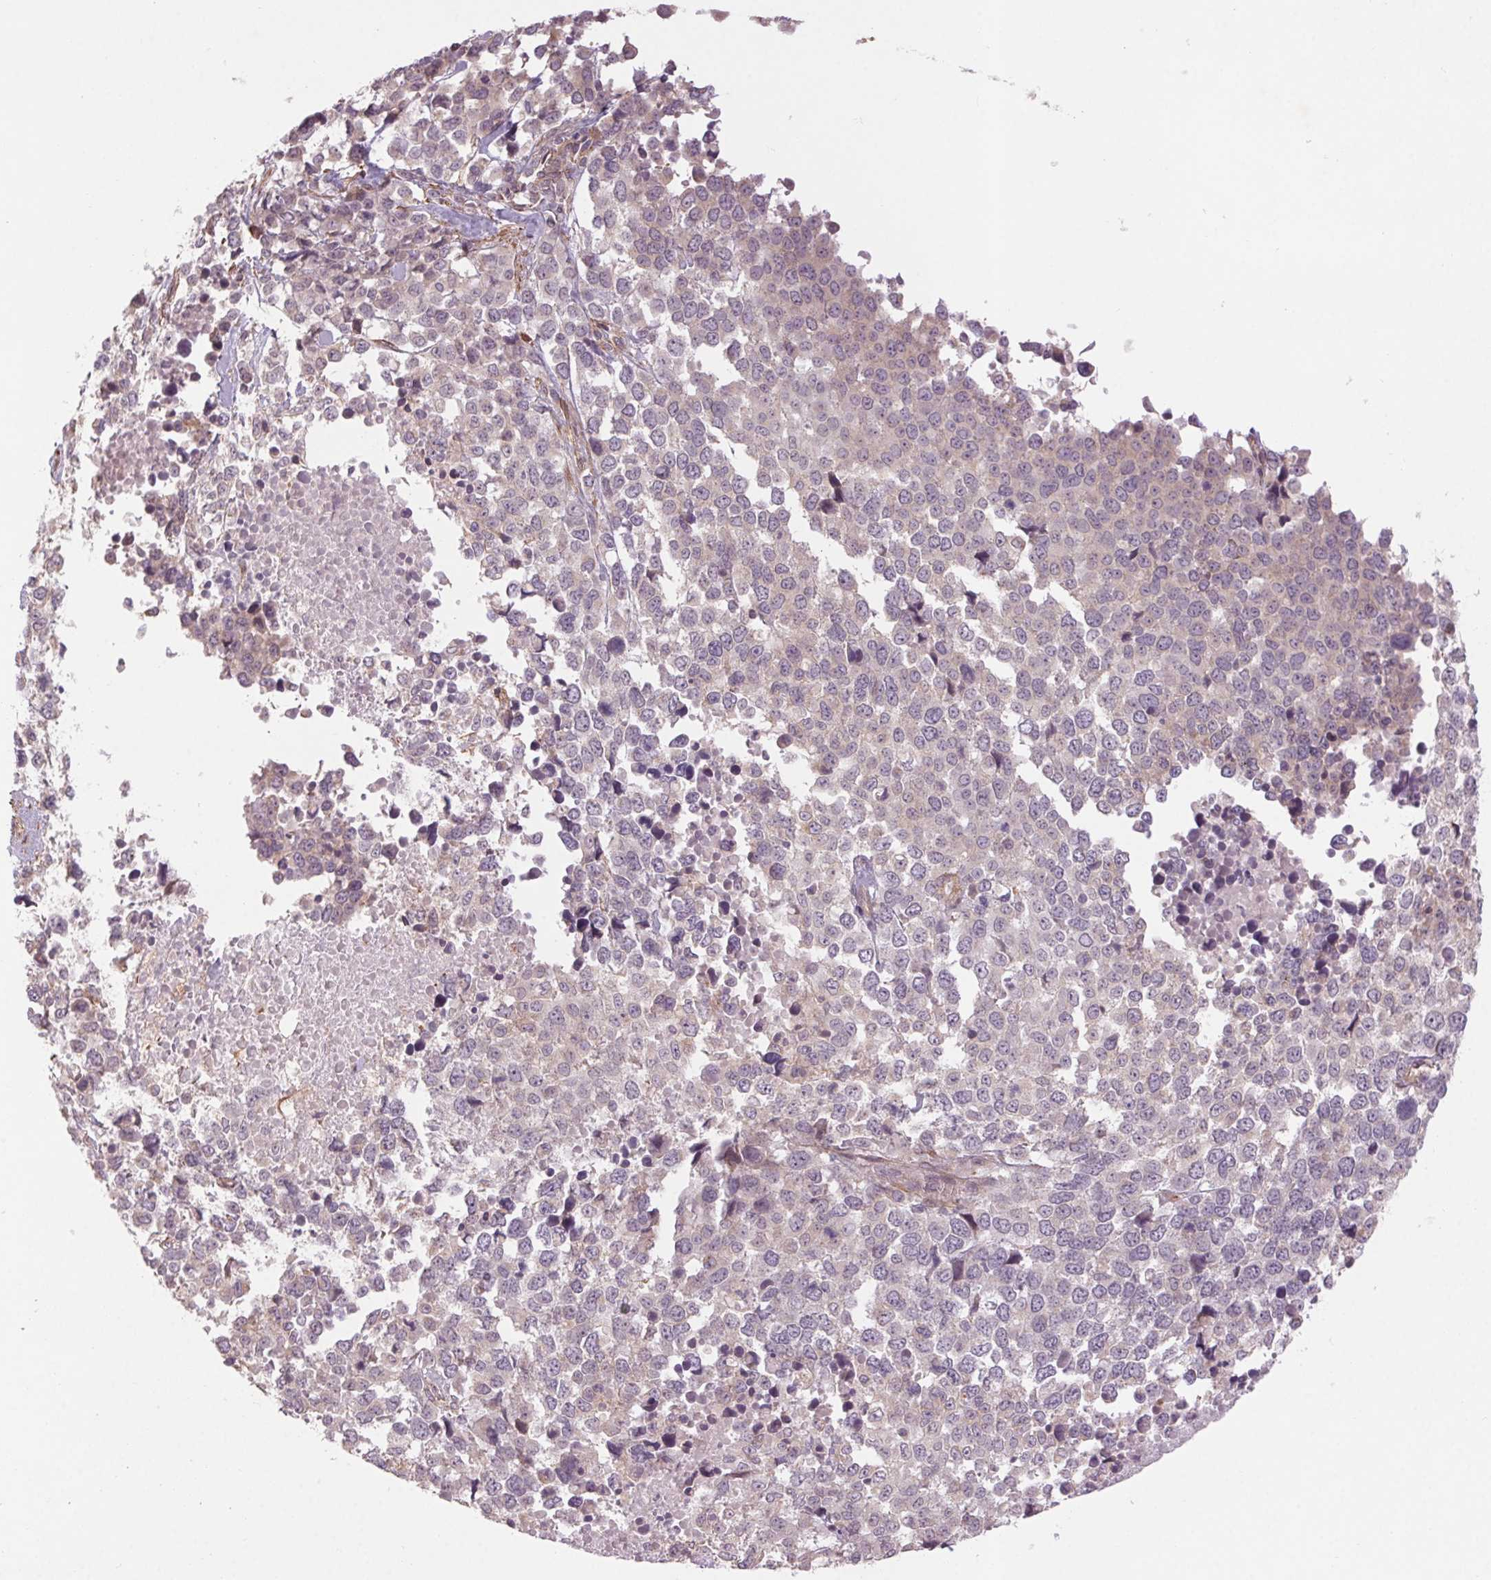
{"staining": {"intensity": "negative", "quantity": "none", "location": "none"}, "tissue": "melanoma", "cell_type": "Tumor cells", "image_type": "cancer", "snomed": [{"axis": "morphology", "description": "Malignant melanoma, Metastatic site"}, {"axis": "topography", "description": "Skin"}], "caption": "Micrograph shows no significant protein expression in tumor cells of melanoma.", "gene": "CCSER1", "patient": {"sex": "male", "age": 84}}